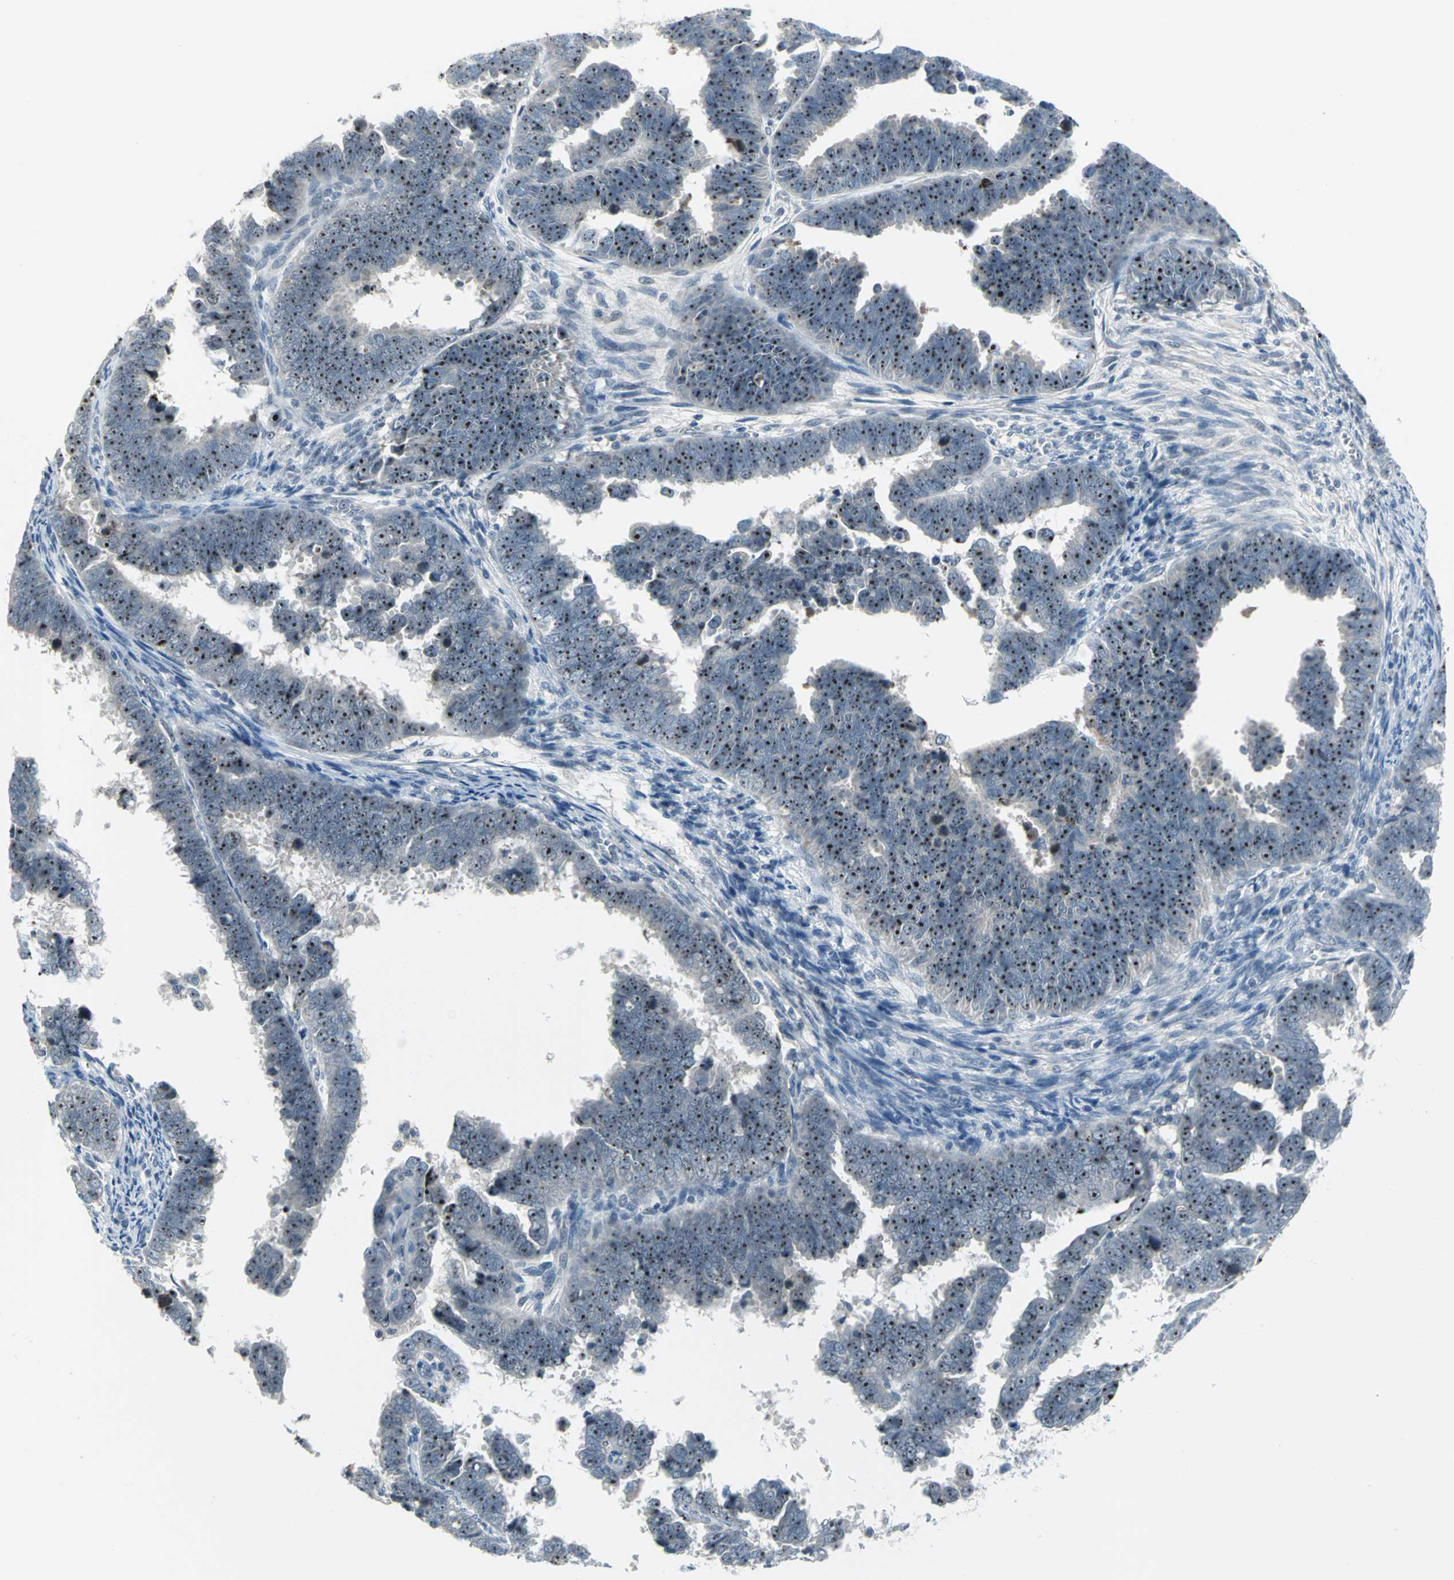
{"staining": {"intensity": "strong", "quantity": ">75%", "location": "nuclear"}, "tissue": "endometrial cancer", "cell_type": "Tumor cells", "image_type": "cancer", "snomed": [{"axis": "morphology", "description": "Adenocarcinoma, NOS"}, {"axis": "topography", "description": "Endometrium"}], "caption": "Strong nuclear staining for a protein is present in about >75% of tumor cells of endometrial cancer (adenocarcinoma) using immunohistochemistry.", "gene": "MYBBP1A", "patient": {"sex": "female", "age": 75}}